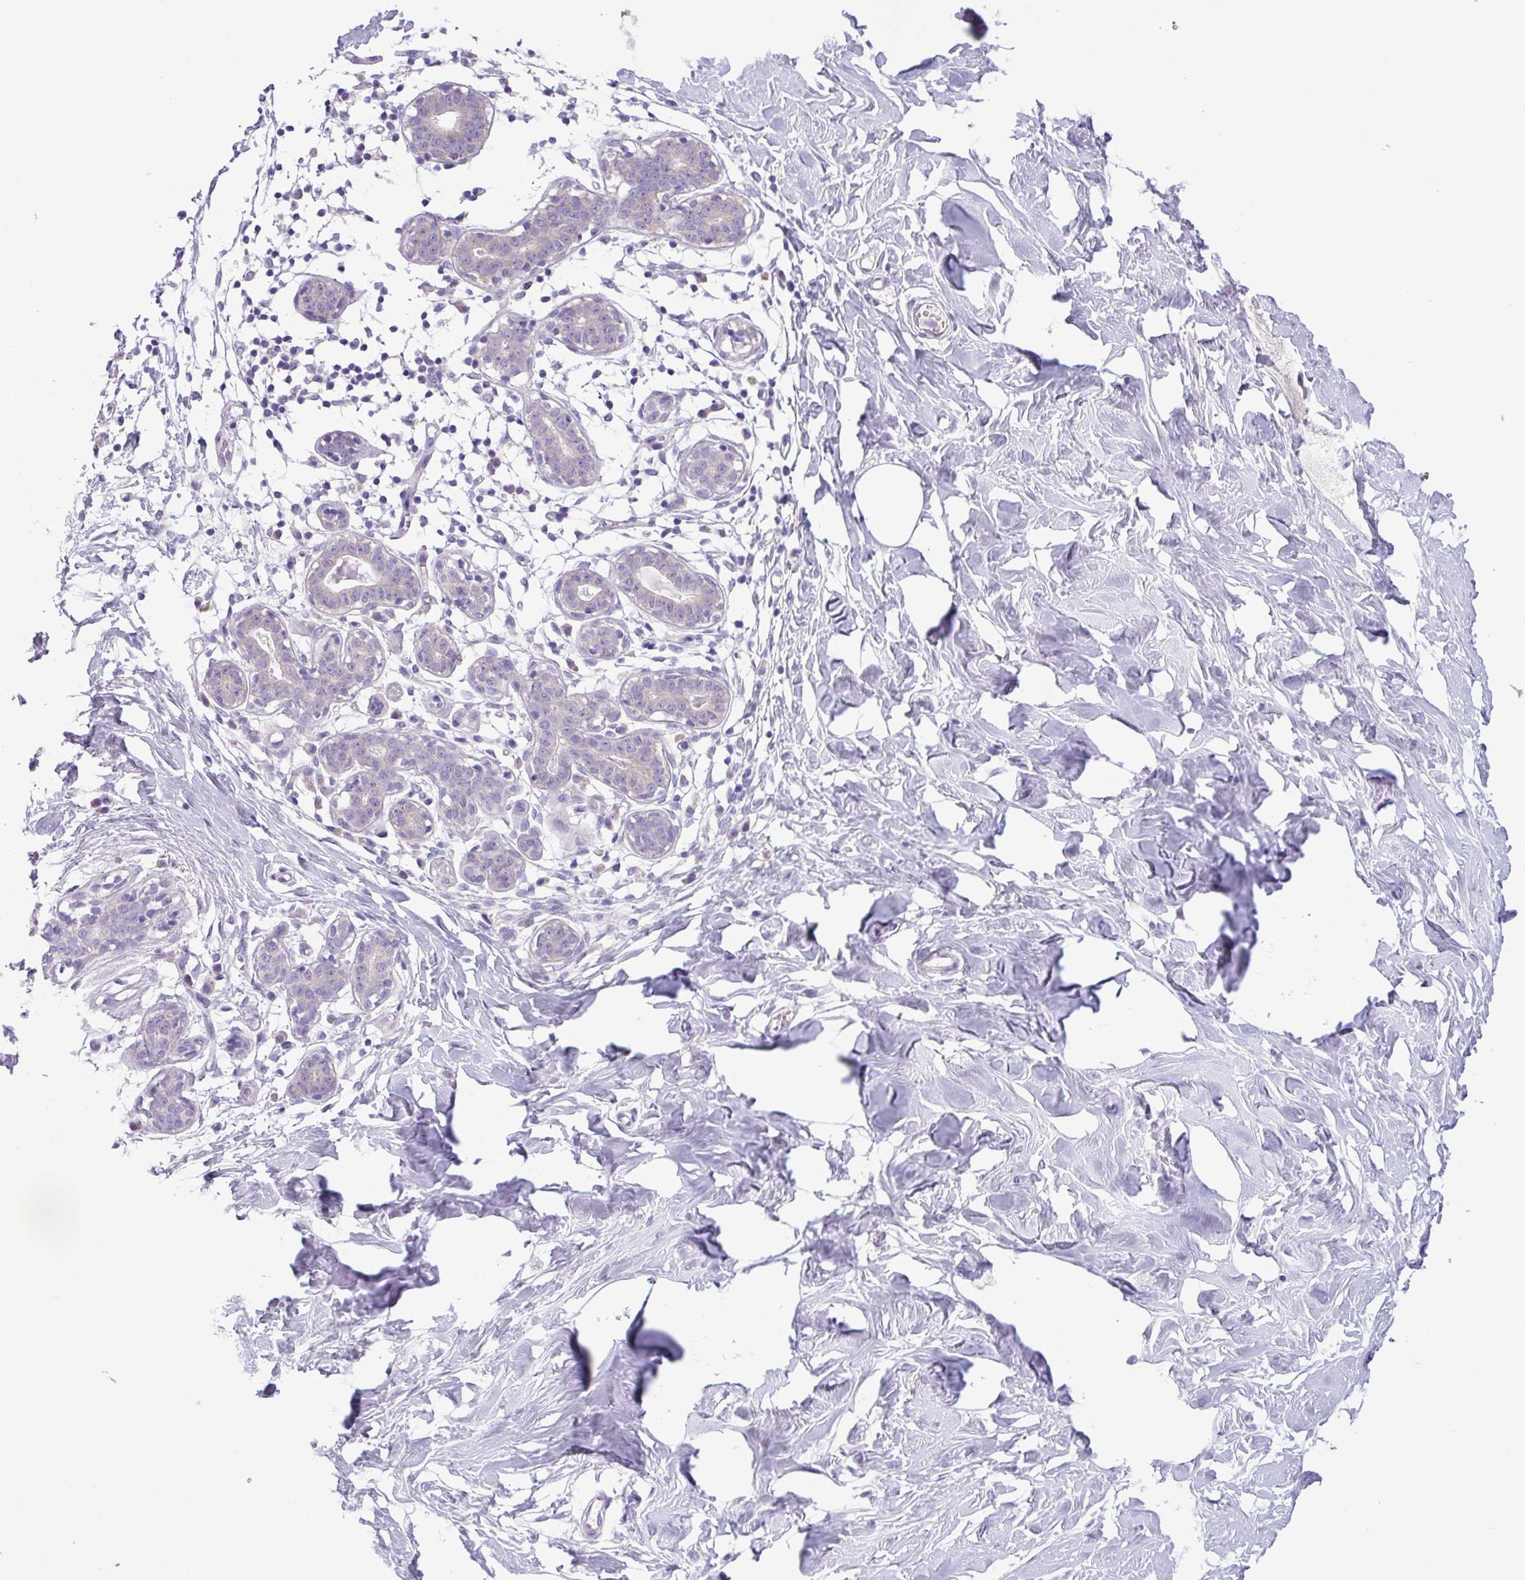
{"staining": {"intensity": "negative", "quantity": "none", "location": "none"}, "tissue": "breast", "cell_type": "Adipocytes", "image_type": "normal", "snomed": [{"axis": "morphology", "description": "Normal tissue, NOS"}, {"axis": "topography", "description": "Breast"}], "caption": "Immunohistochemistry (IHC) of normal breast shows no staining in adipocytes.", "gene": "C20orf27", "patient": {"sex": "female", "age": 27}}